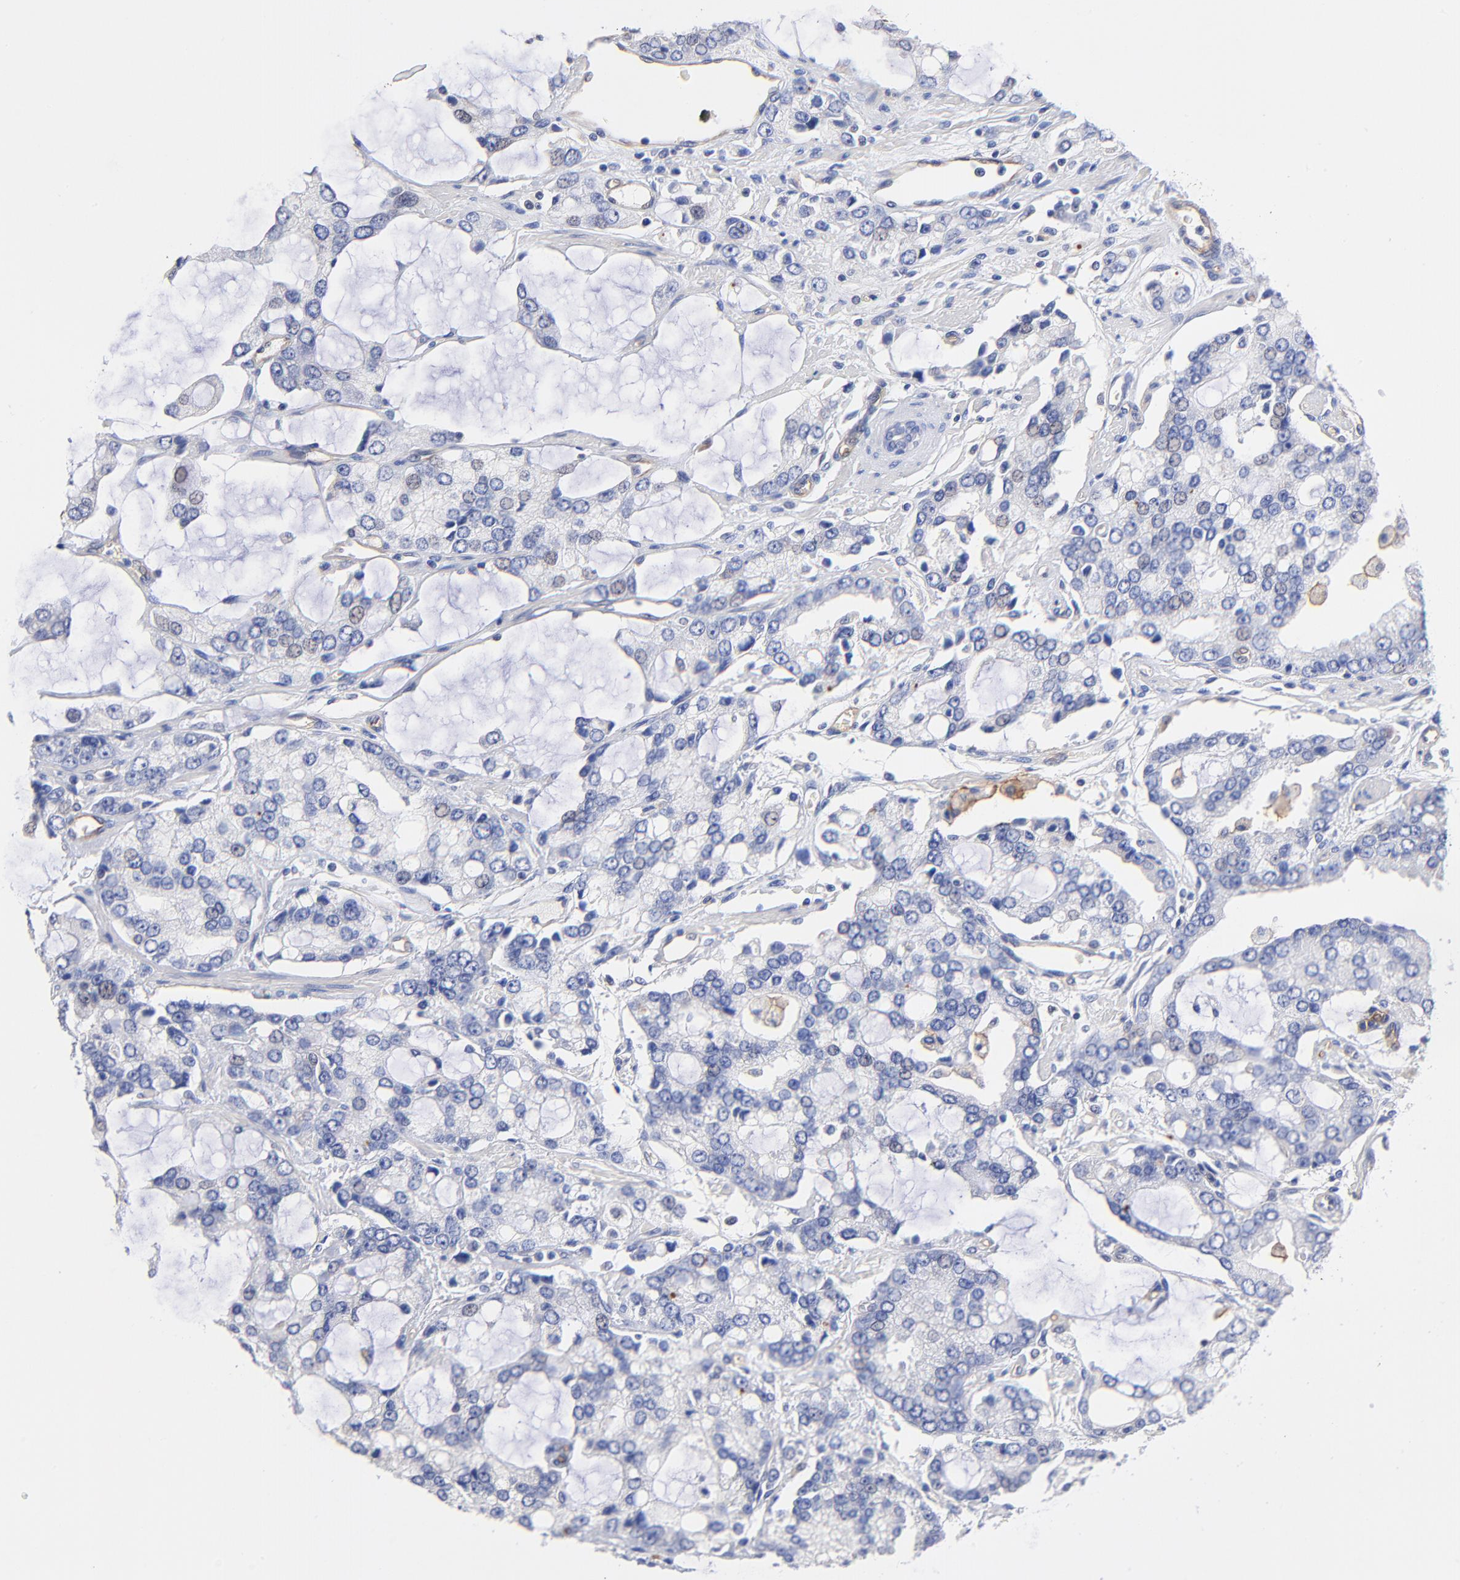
{"staining": {"intensity": "negative", "quantity": "none", "location": "none"}, "tissue": "prostate cancer", "cell_type": "Tumor cells", "image_type": "cancer", "snomed": [{"axis": "morphology", "description": "Adenocarcinoma, High grade"}, {"axis": "topography", "description": "Prostate"}], "caption": "Immunohistochemistry micrograph of neoplastic tissue: human prostate cancer (high-grade adenocarcinoma) stained with DAB (3,3'-diaminobenzidine) exhibits no significant protein positivity in tumor cells.", "gene": "SLC44A2", "patient": {"sex": "male", "age": 67}}